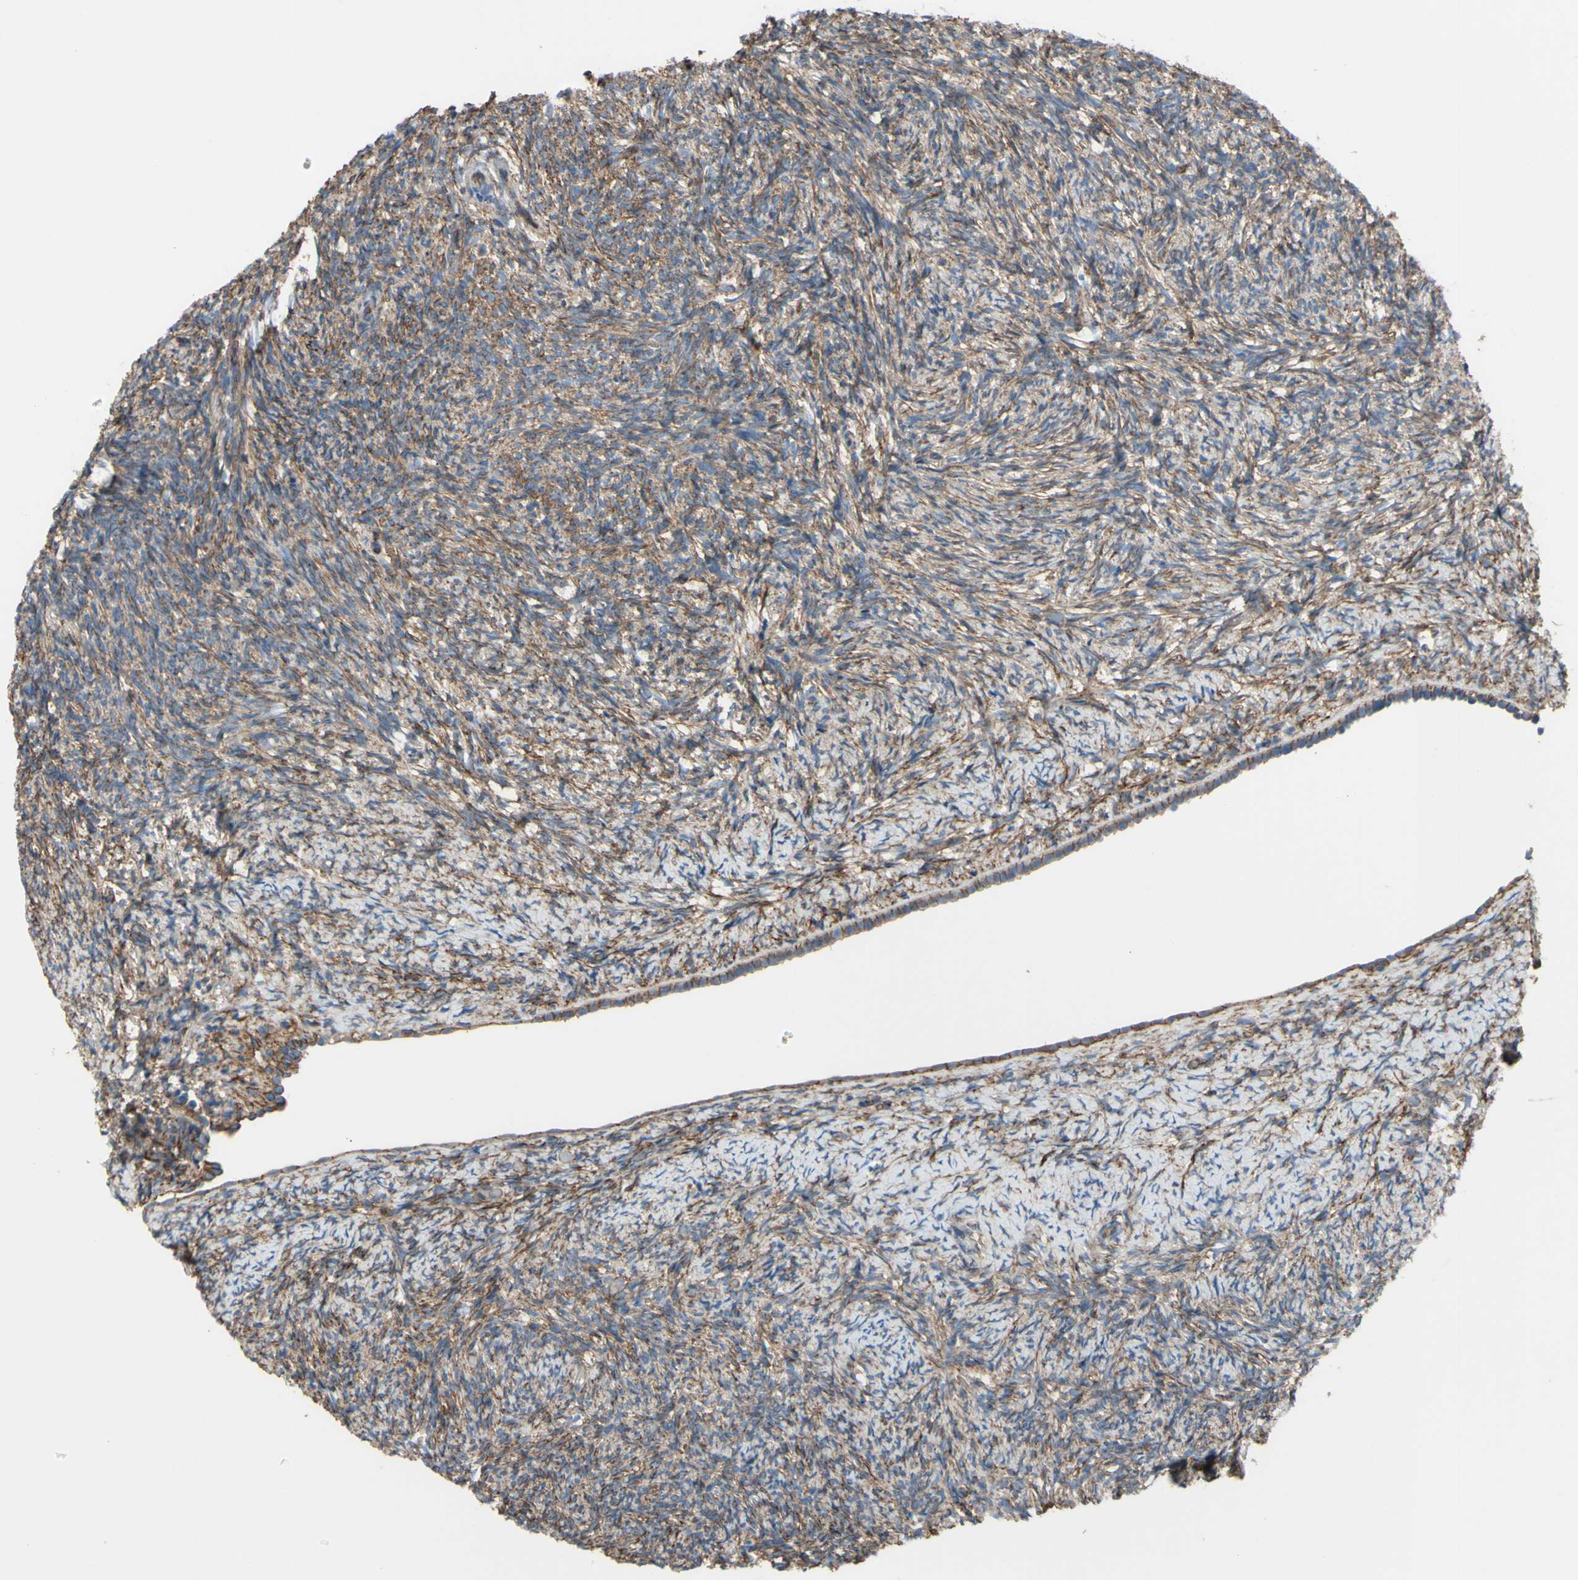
{"staining": {"intensity": "moderate", "quantity": ">75%", "location": "cytoplasmic/membranous"}, "tissue": "ovary", "cell_type": "Ovarian stroma cells", "image_type": "normal", "snomed": [{"axis": "morphology", "description": "Normal tissue, NOS"}, {"axis": "topography", "description": "Ovary"}], "caption": "Immunohistochemical staining of unremarkable human ovary displays moderate cytoplasmic/membranous protein positivity in approximately >75% of ovarian stroma cells. (DAB = brown stain, brightfield microscopy at high magnification).", "gene": "TPBG", "patient": {"sex": "female", "age": 60}}